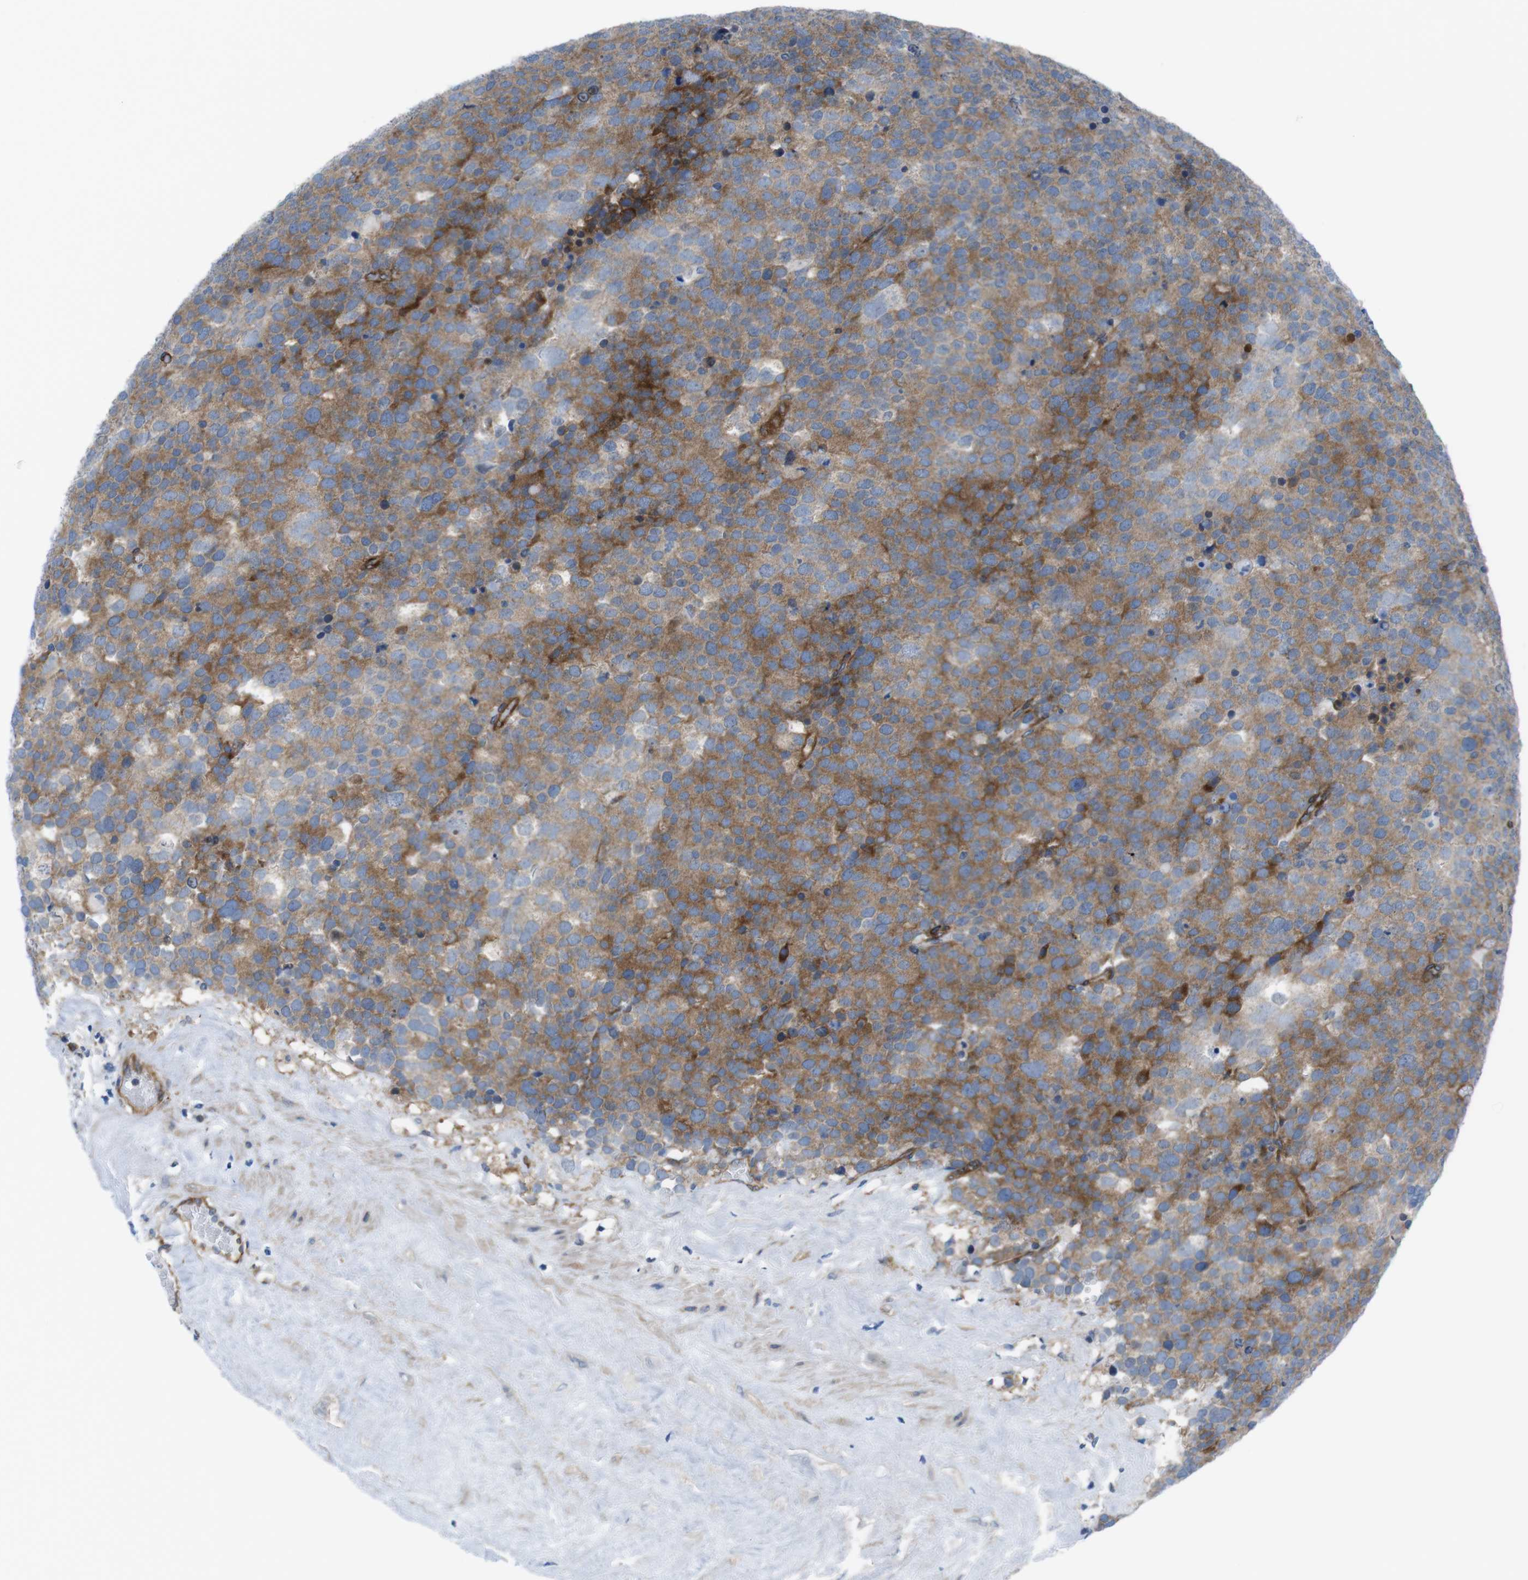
{"staining": {"intensity": "moderate", "quantity": ">75%", "location": "cytoplasmic/membranous"}, "tissue": "testis cancer", "cell_type": "Tumor cells", "image_type": "cancer", "snomed": [{"axis": "morphology", "description": "Seminoma, NOS"}, {"axis": "topography", "description": "Testis"}], "caption": "Immunohistochemistry (IHC) histopathology image of neoplastic tissue: testis seminoma stained using immunohistochemistry demonstrates medium levels of moderate protein expression localized specifically in the cytoplasmic/membranous of tumor cells, appearing as a cytoplasmic/membranous brown color.", "gene": "DIAPH2", "patient": {"sex": "male", "age": 71}}